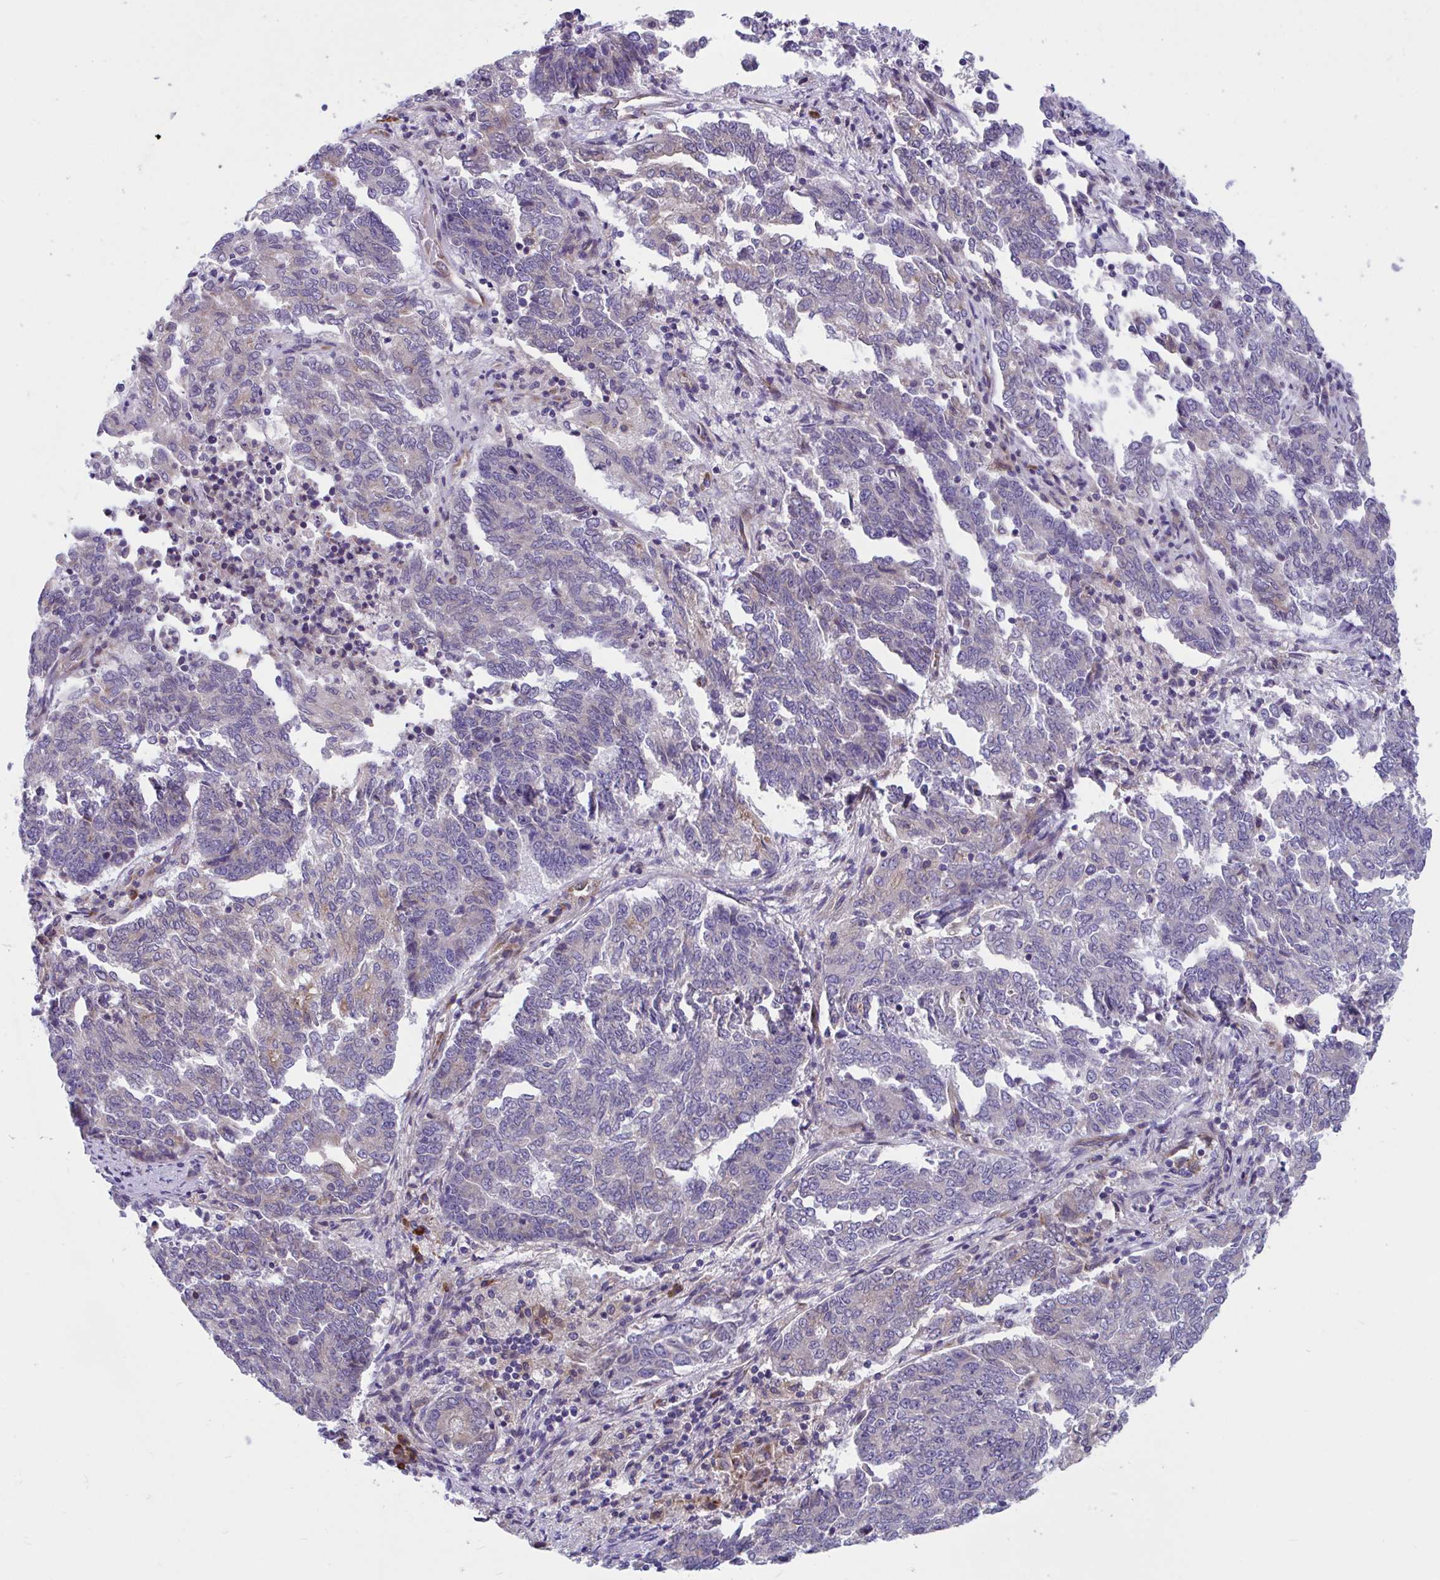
{"staining": {"intensity": "weak", "quantity": "<25%", "location": "cytoplasmic/membranous"}, "tissue": "endometrial cancer", "cell_type": "Tumor cells", "image_type": "cancer", "snomed": [{"axis": "morphology", "description": "Adenocarcinoma, NOS"}, {"axis": "topography", "description": "Endometrium"}], "caption": "This is a photomicrograph of immunohistochemistry (IHC) staining of endometrial cancer, which shows no expression in tumor cells.", "gene": "WBP1", "patient": {"sex": "female", "age": 80}}